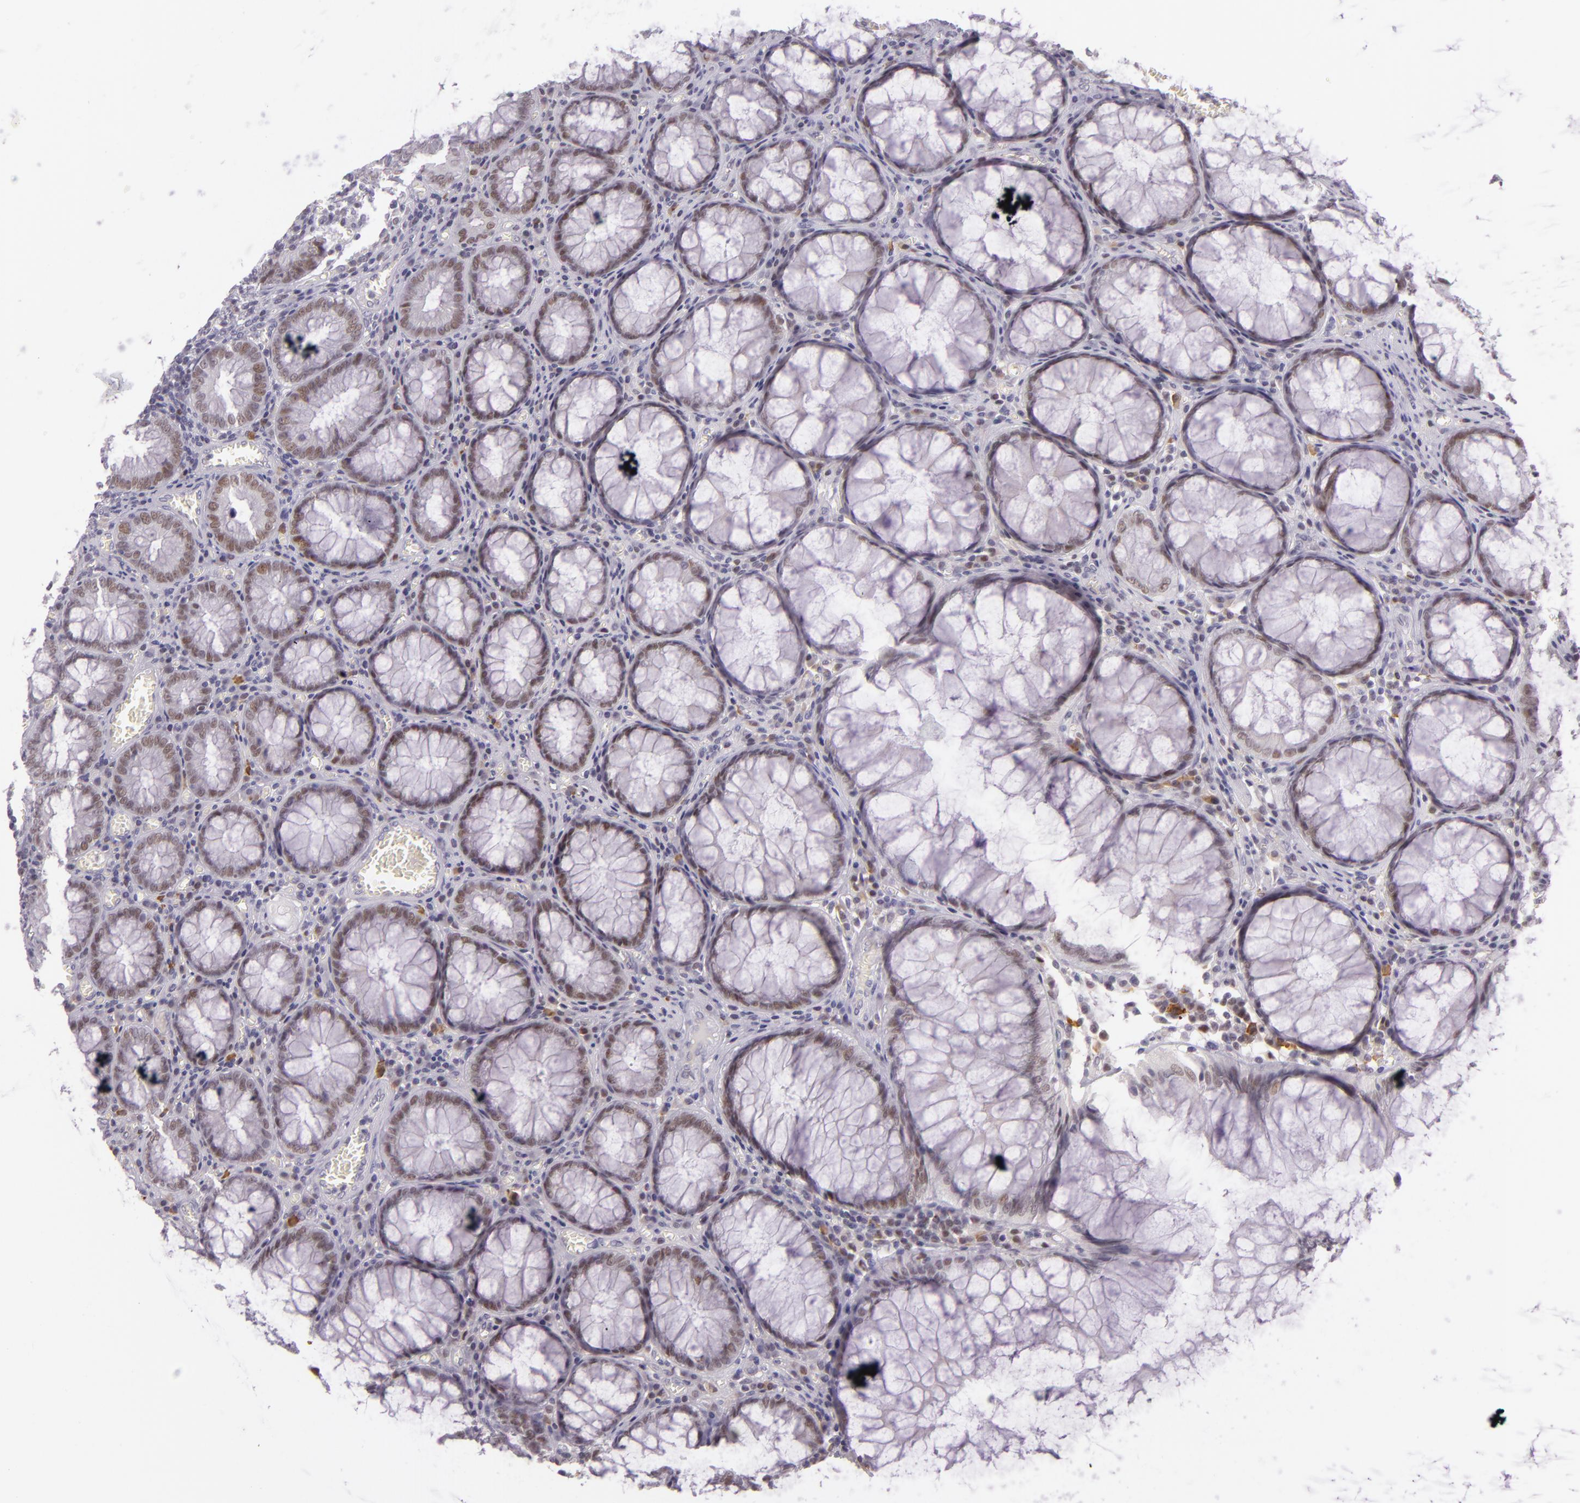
{"staining": {"intensity": "weak", "quantity": "<25%", "location": "nuclear"}, "tissue": "colorectal cancer", "cell_type": "Tumor cells", "image_type": "cancer", "snomed": [{"axis": "morphology", "description": "Adenocarcinoma, NOS"}, {"axis": "topography", "description": "Rectum"}], "caption": "Image shows no protein positivity in tumor cells of adenocarcinoma (colorectal) tissue.", "gene": "CHEK2", "patient": {"sex": "female", "age": 98}}